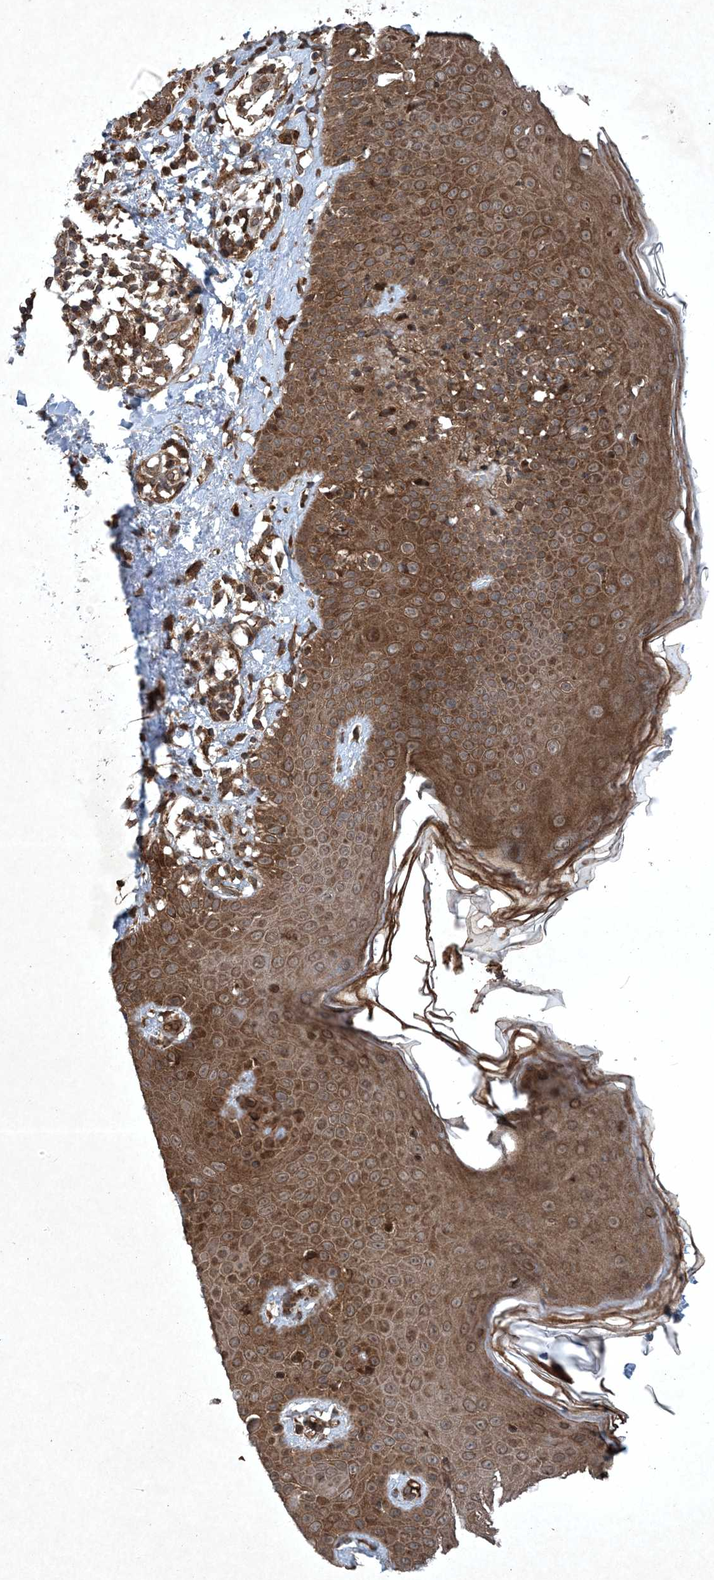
{"staining": {"intensity": "strong", "quantity": ">75%", "location": "cytoplasmic/membranous,nuclear"}, "tissue": "skin", "cell_type": "Fibroblasts", "image_type": "normal", "snomed": [{"axis": "morphology", "description": "Normal tissue, NOS"}, {"axis": "topography", "description": "Skin"}], "caption": "The micrograph exhibits staining of unremarkable skin, revealing strong cytoplasmic/membranous,nuclear protein positivity (brown color) within fibroblasts.", "gene": "GNG5", "patient": {"sex": "male", "age": 52}}